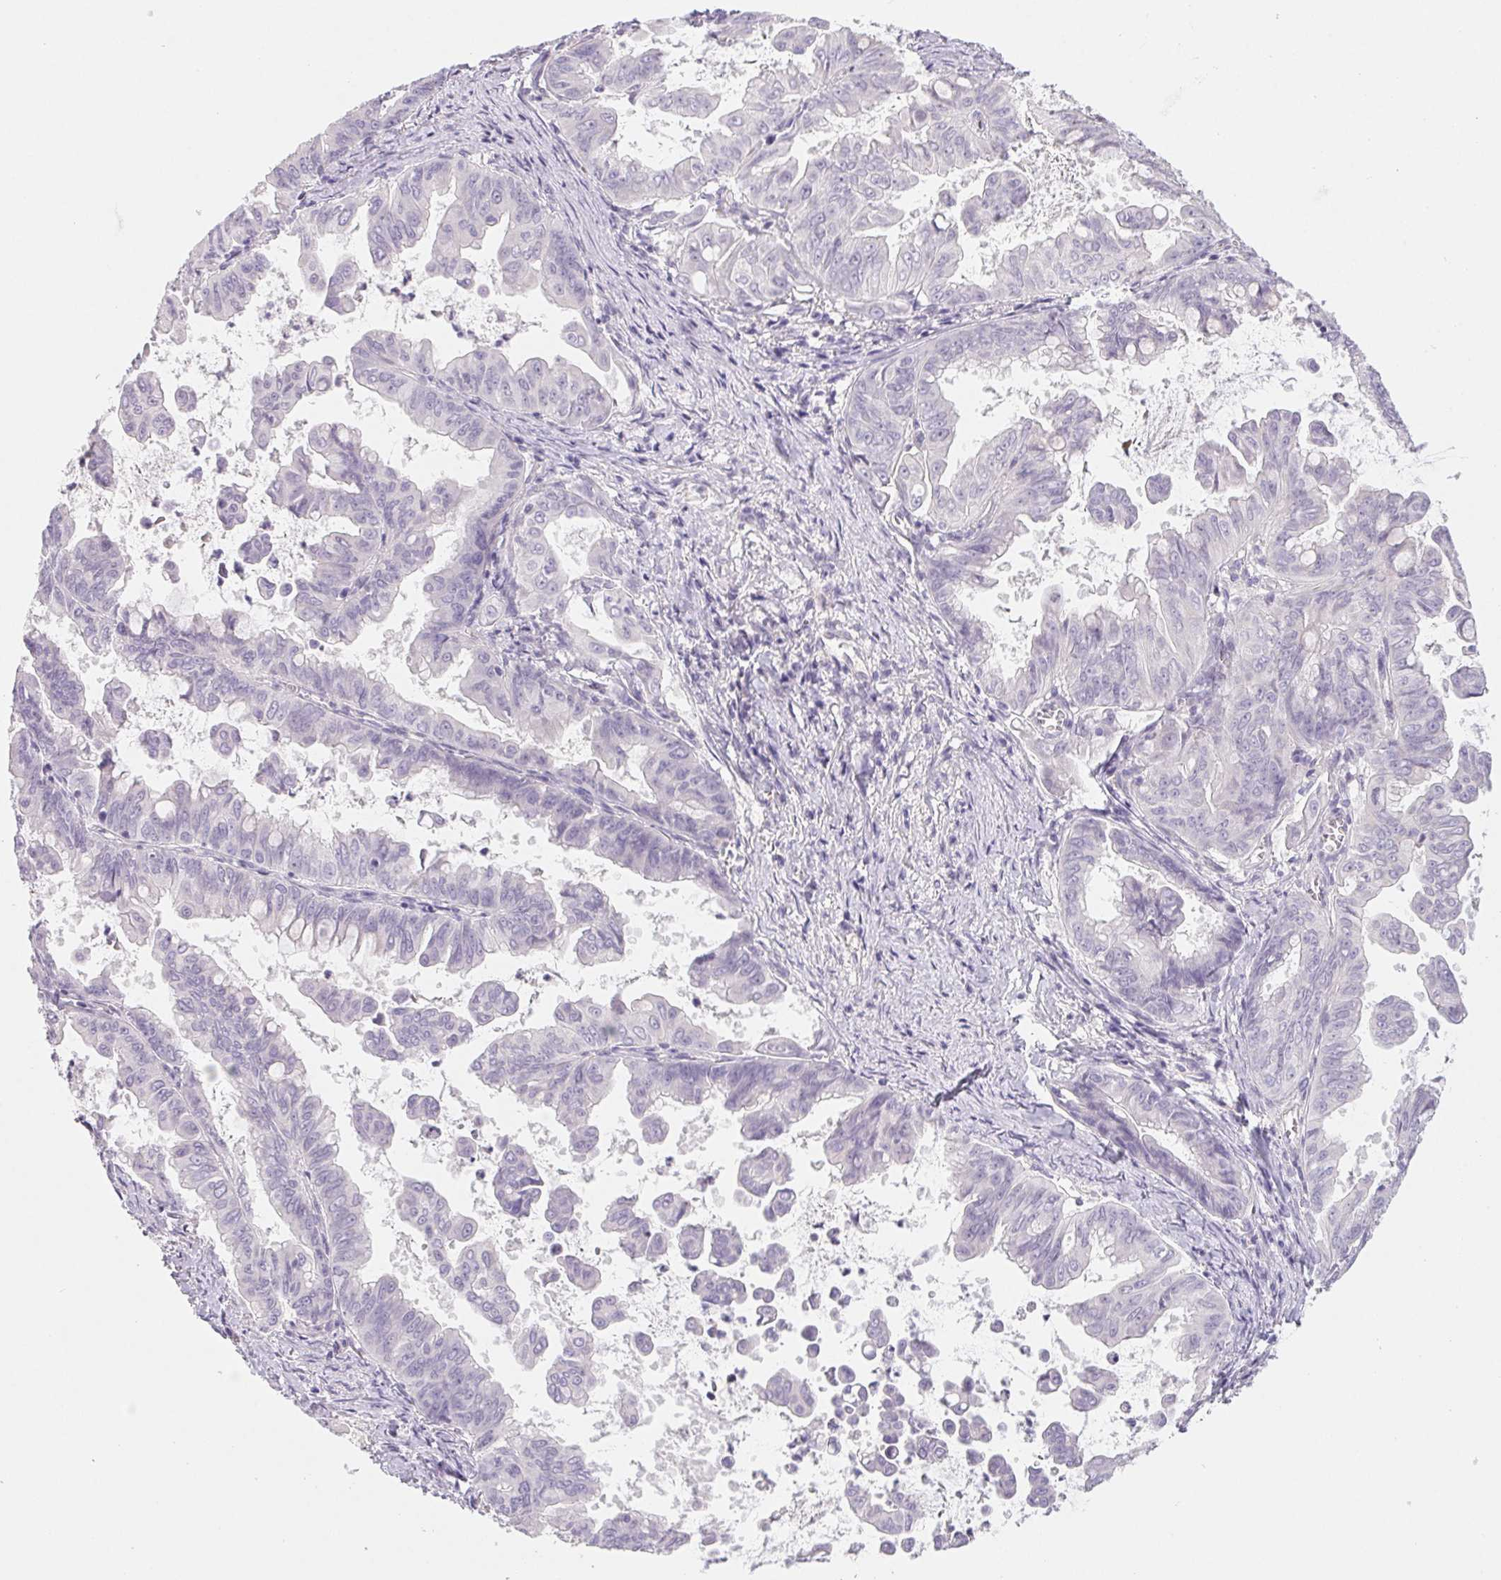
{"staining": {"intensity": "negative", "quantity": "none", "location": "none"}, "tissue": "stomach cancer", "cell_type": "Tumor cells", "image_type": "cancer", "snomed": [{"axis": "morphology", "description": "Adenocarcinoma, NOS"}, {"axis": "topography", "description": "Stomach, upper"}], "caption": "This is an immunohistochemistry photomicrograph of stomach cancer. There is no positivity in tumor cells.", "gene": "CTNND2", "patient": {"sex": "male", "age": 80}}